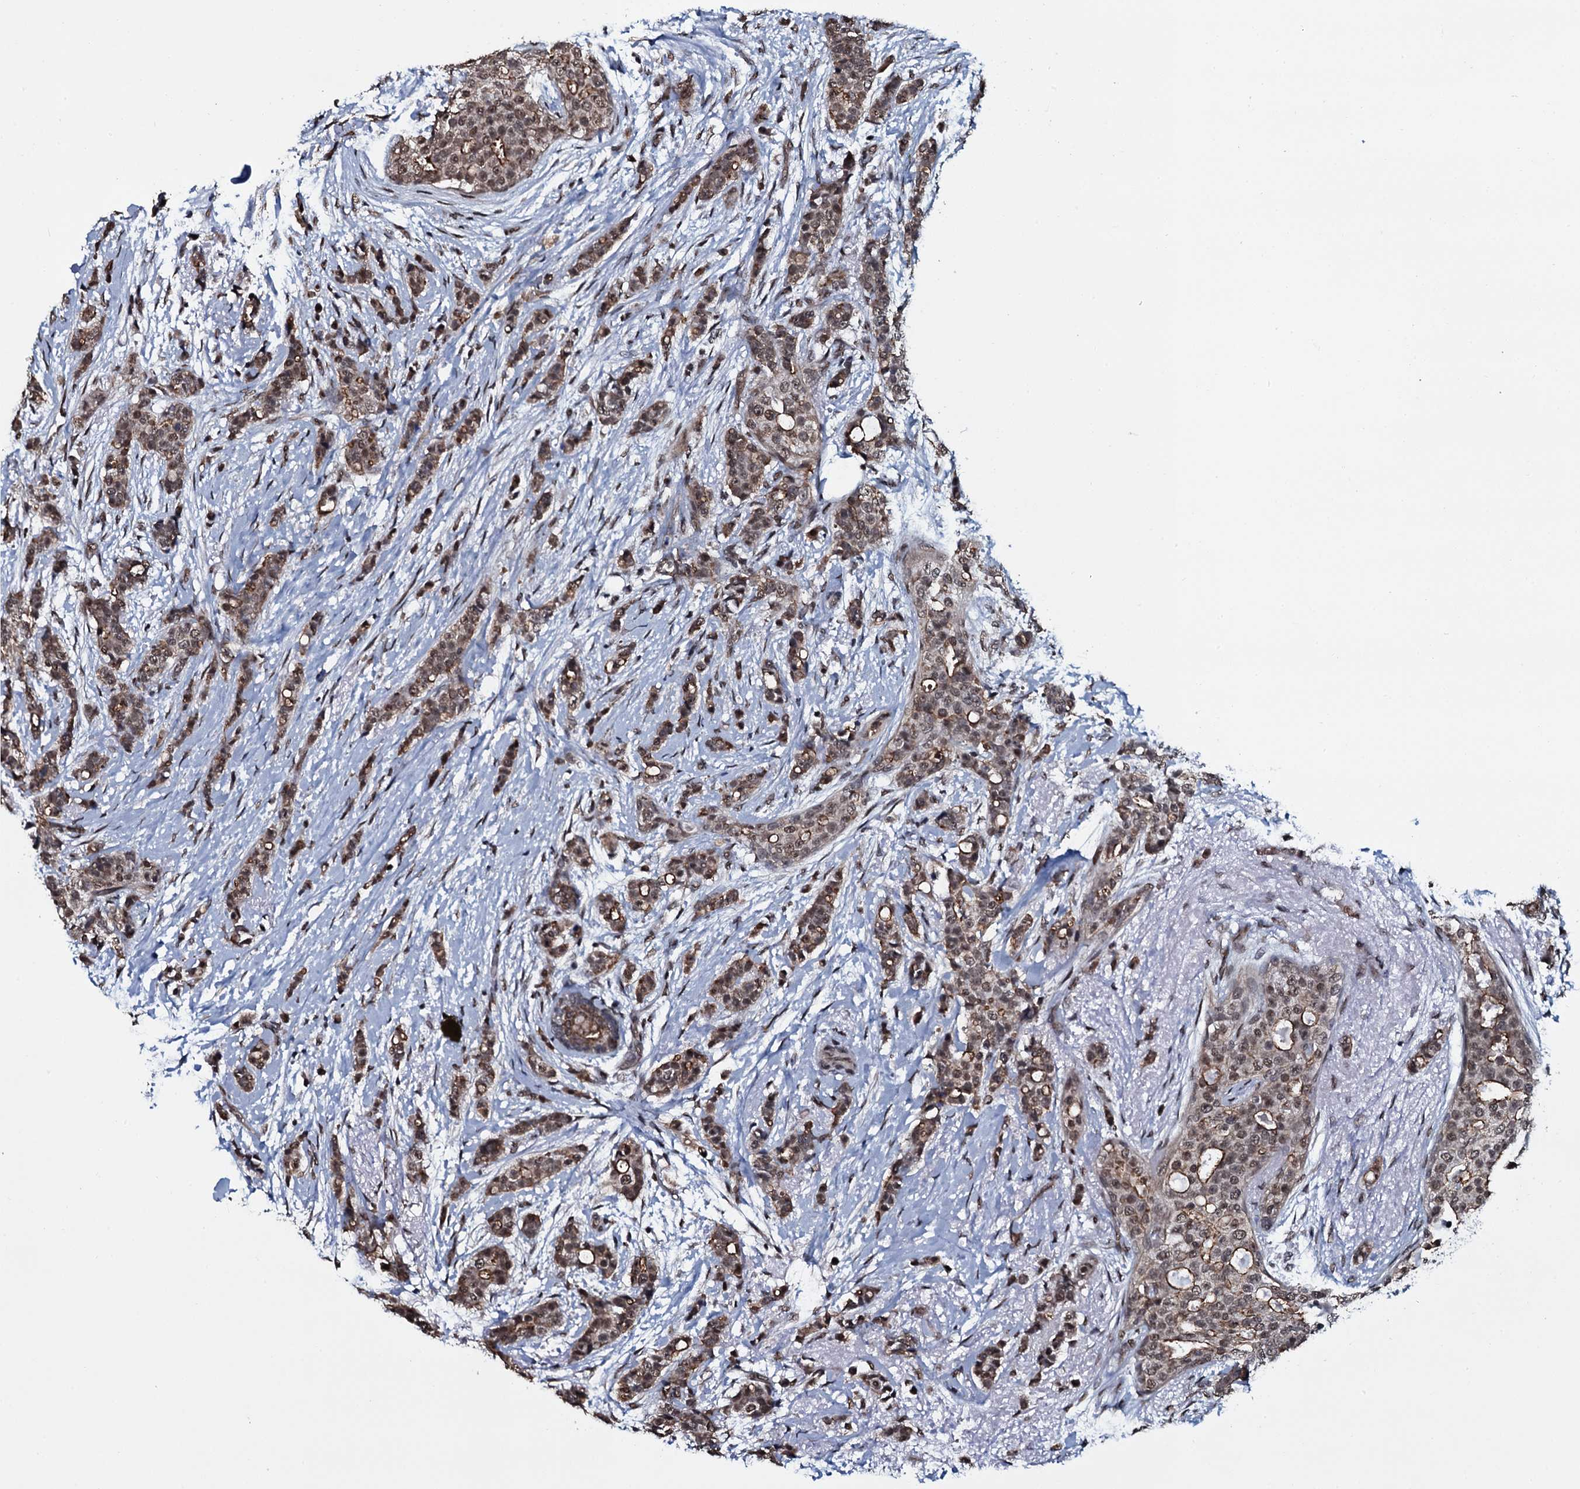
{"staining": {"intensity": "moderate", "quantity": ">75%", "location": "cytoplasmic/membranous,nuclear"}, "tissue": "breast cancer", "cell_type": "Tumor cells", "image_type": "cancer", "snomed": [{"axis": "morphology", "description": "Lobular carcinoma"}, {"axis": "topography", "description": "Breast"}], "caption": "Immunohistochemistry (IHC) histopathology image of neoplastic tissue: breast cancer stained using immunohistochemistry displays medium levels of moderate protein expression localized specifically in the cytoplasmic/membranous and nuclear of tumor cells, appearing as a cytoplasmic/membranous and nuclear brown color.", "gene": "SH2D4B", "patient": {"sex": "female", "age": 51}}